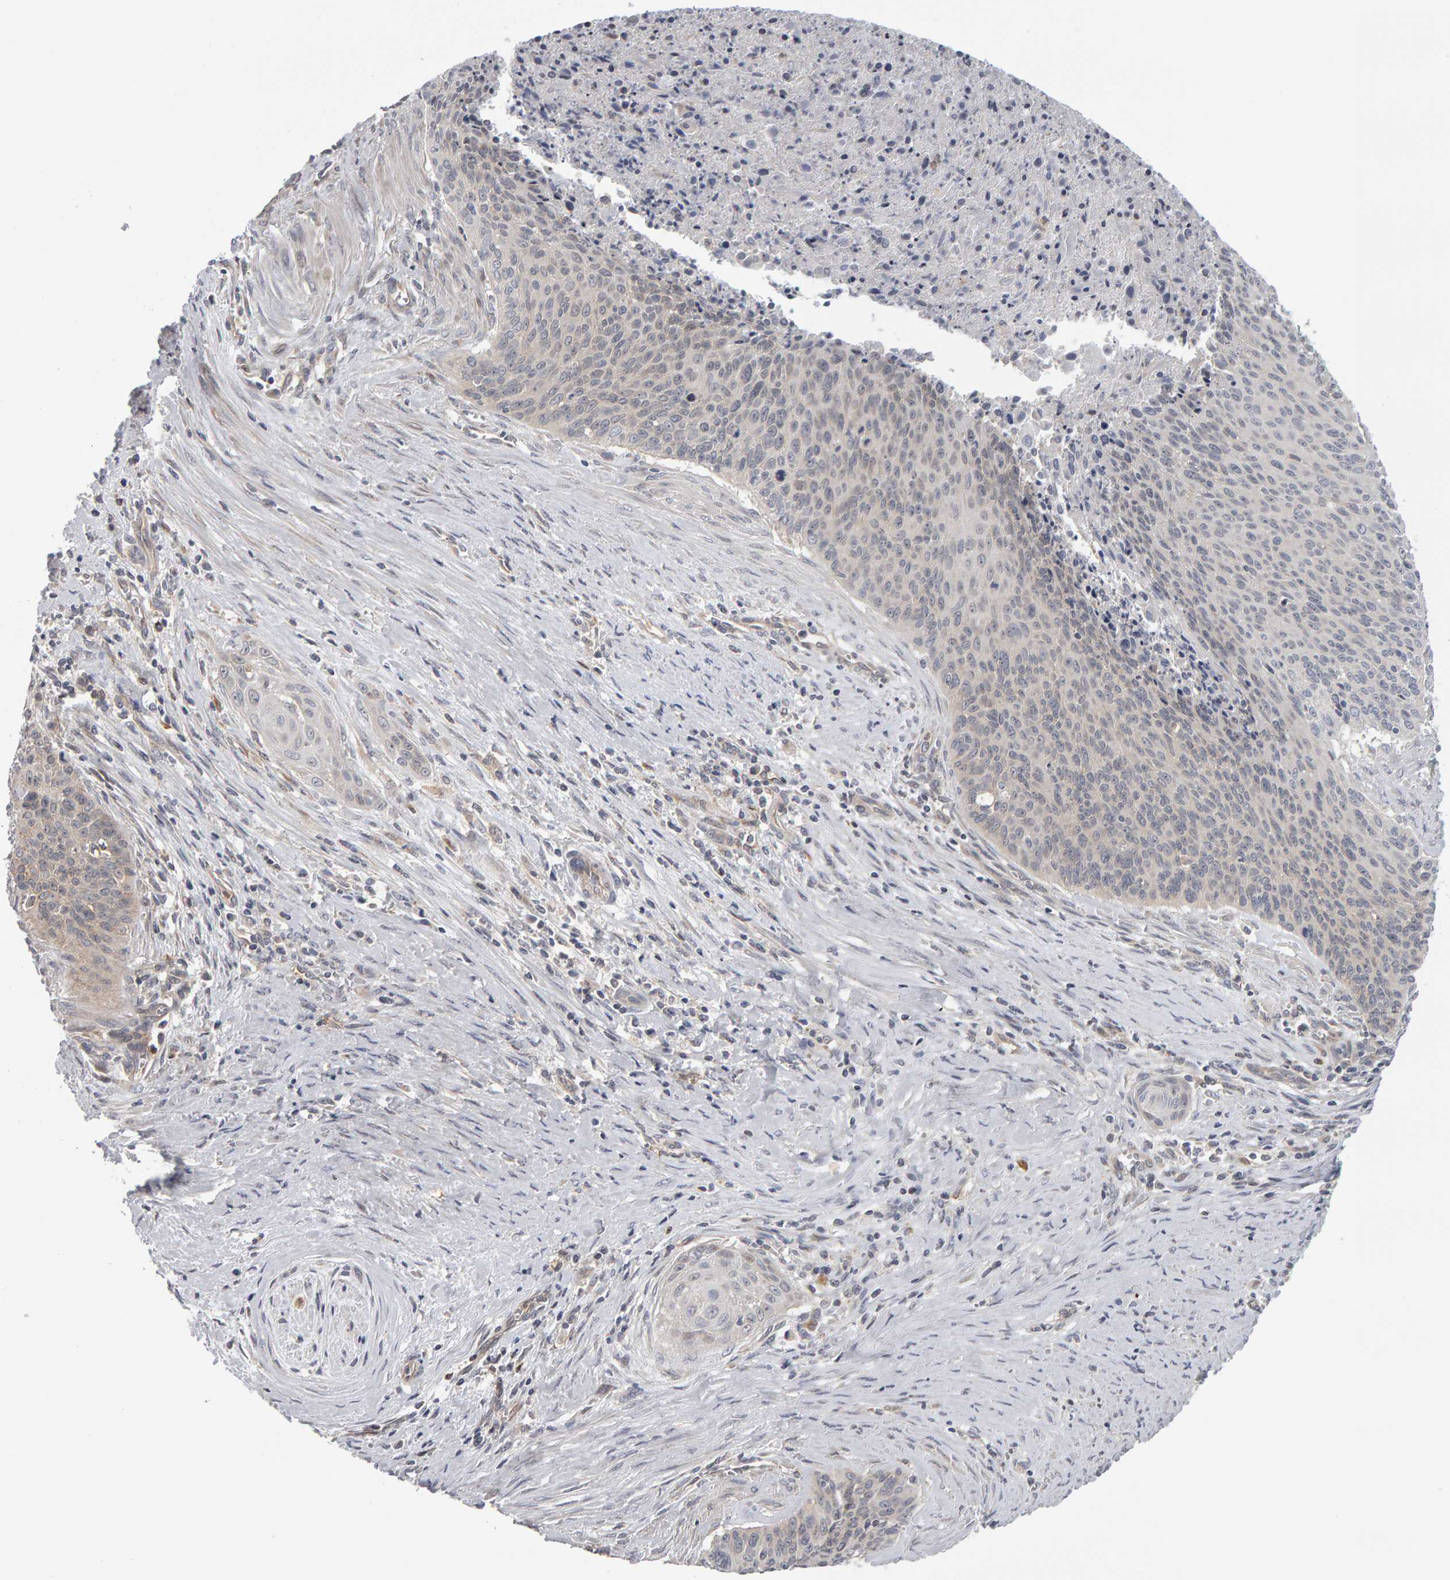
{"staining": {"intensity": "negative", "quantity": "none", "location": "none"}, "tissue": "cervical cancer", "cell_type": "Tumor cells", "image_type": "cancer", "snomed": [{"axis": "morphology", "description": "Squamous cell carcinoma, NOS"}, {"axis": "topography", "description": "Cervix"}], "caption": "Tumor cells are negative for brown protein staining in cervical cancer.", "gene": "MSRA", "patient": {"sex": "female", "age": 55}}